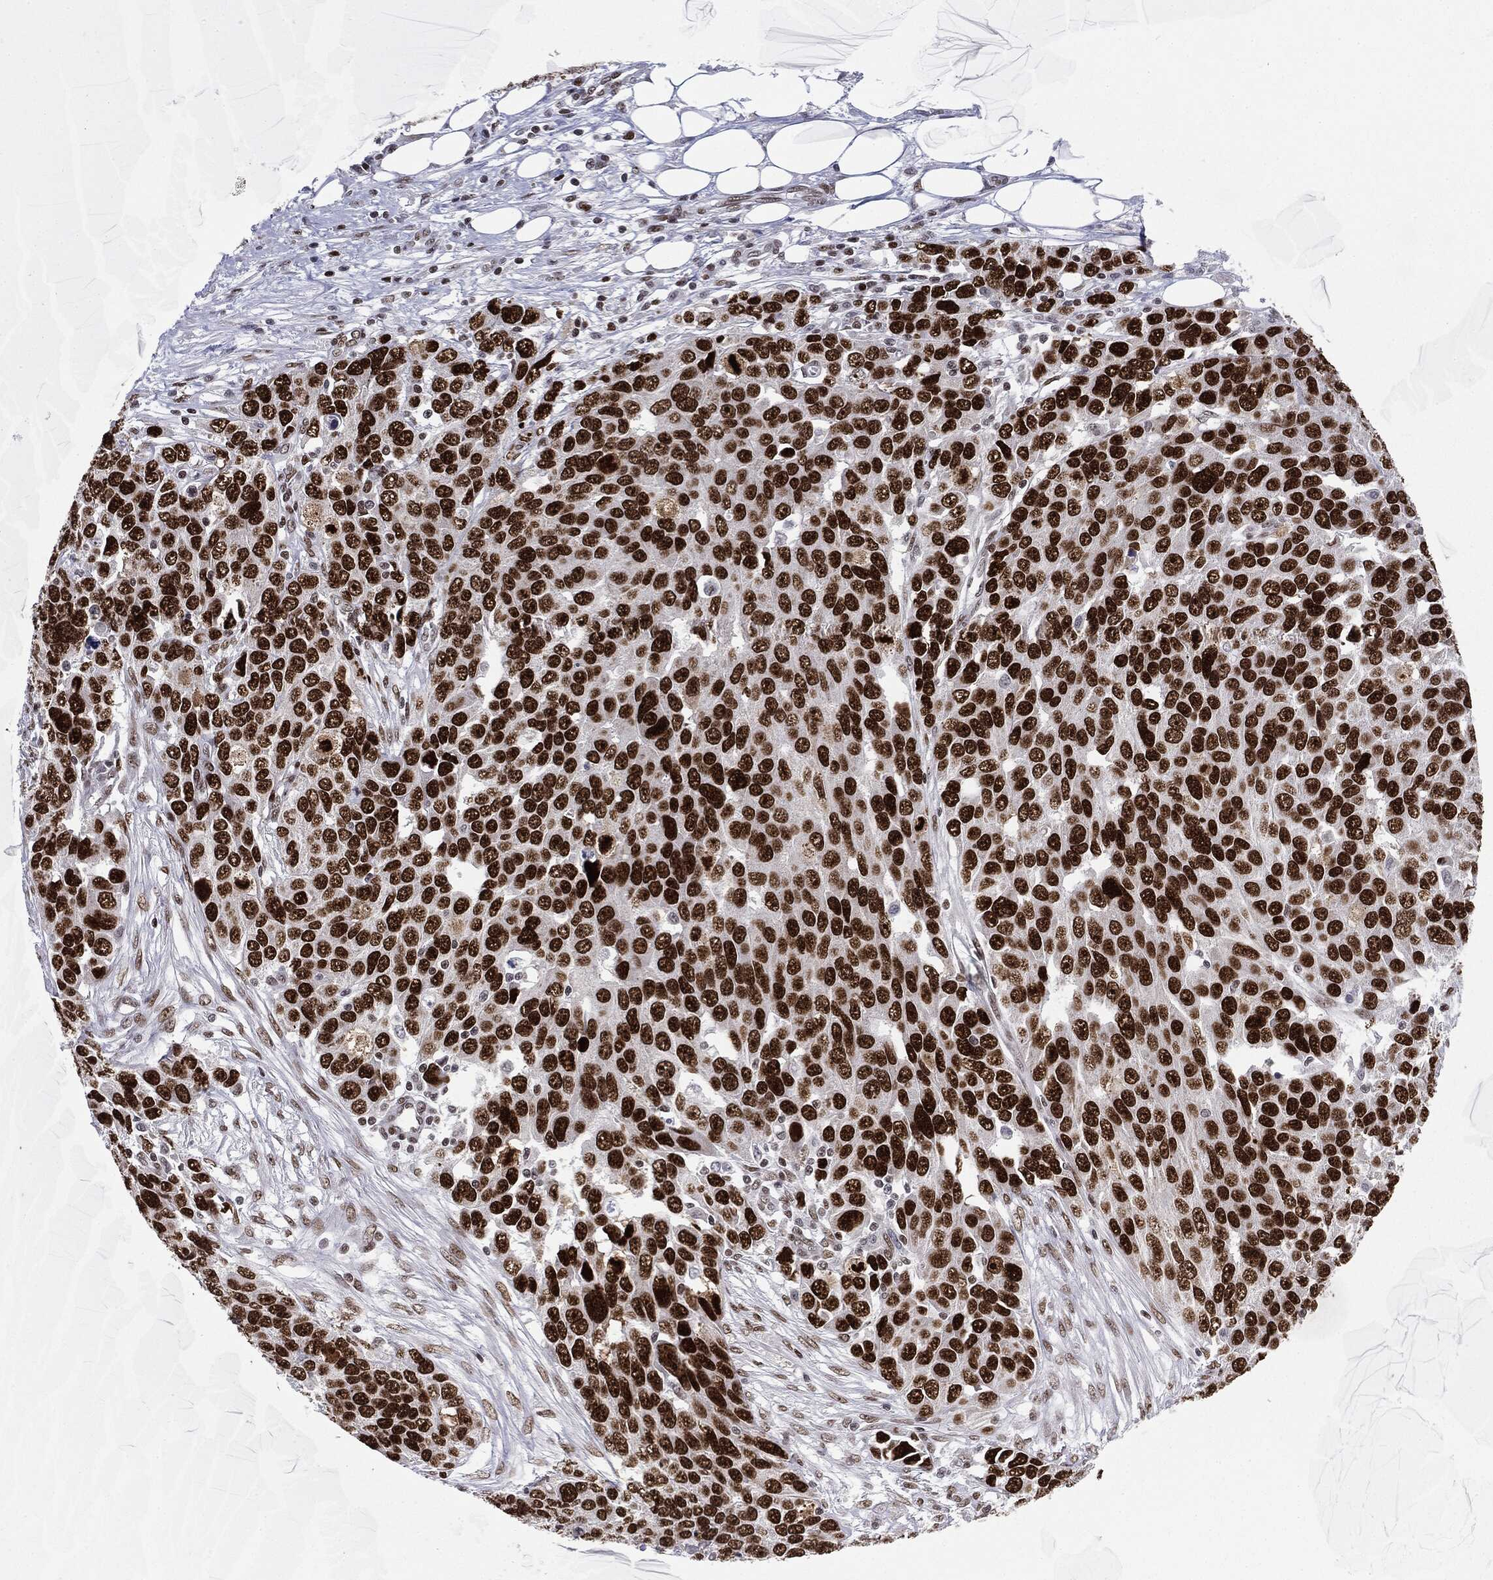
{"staining": {"intensity": "strong", "quantity": ">75%", "location": "nuclear"}, "tissue": "ovarian cancer", "cell_type": "Tumor cells", "image_type": "cancer", "snomed": [{"axis": "morphology", "description": "Cystadenocarcinoma, serous, NOS"}, {"axis": "topography", "description": "Ovary"}], "caption": "Immunohistochemistry (DAB) staining of serous cystadenocarcinoma (ovarian) displays strong nuclear protein positivity in approximately >75% of tumor cells.", "gene": "MDC1", "patient": {"sex": "female", "age": 76}}